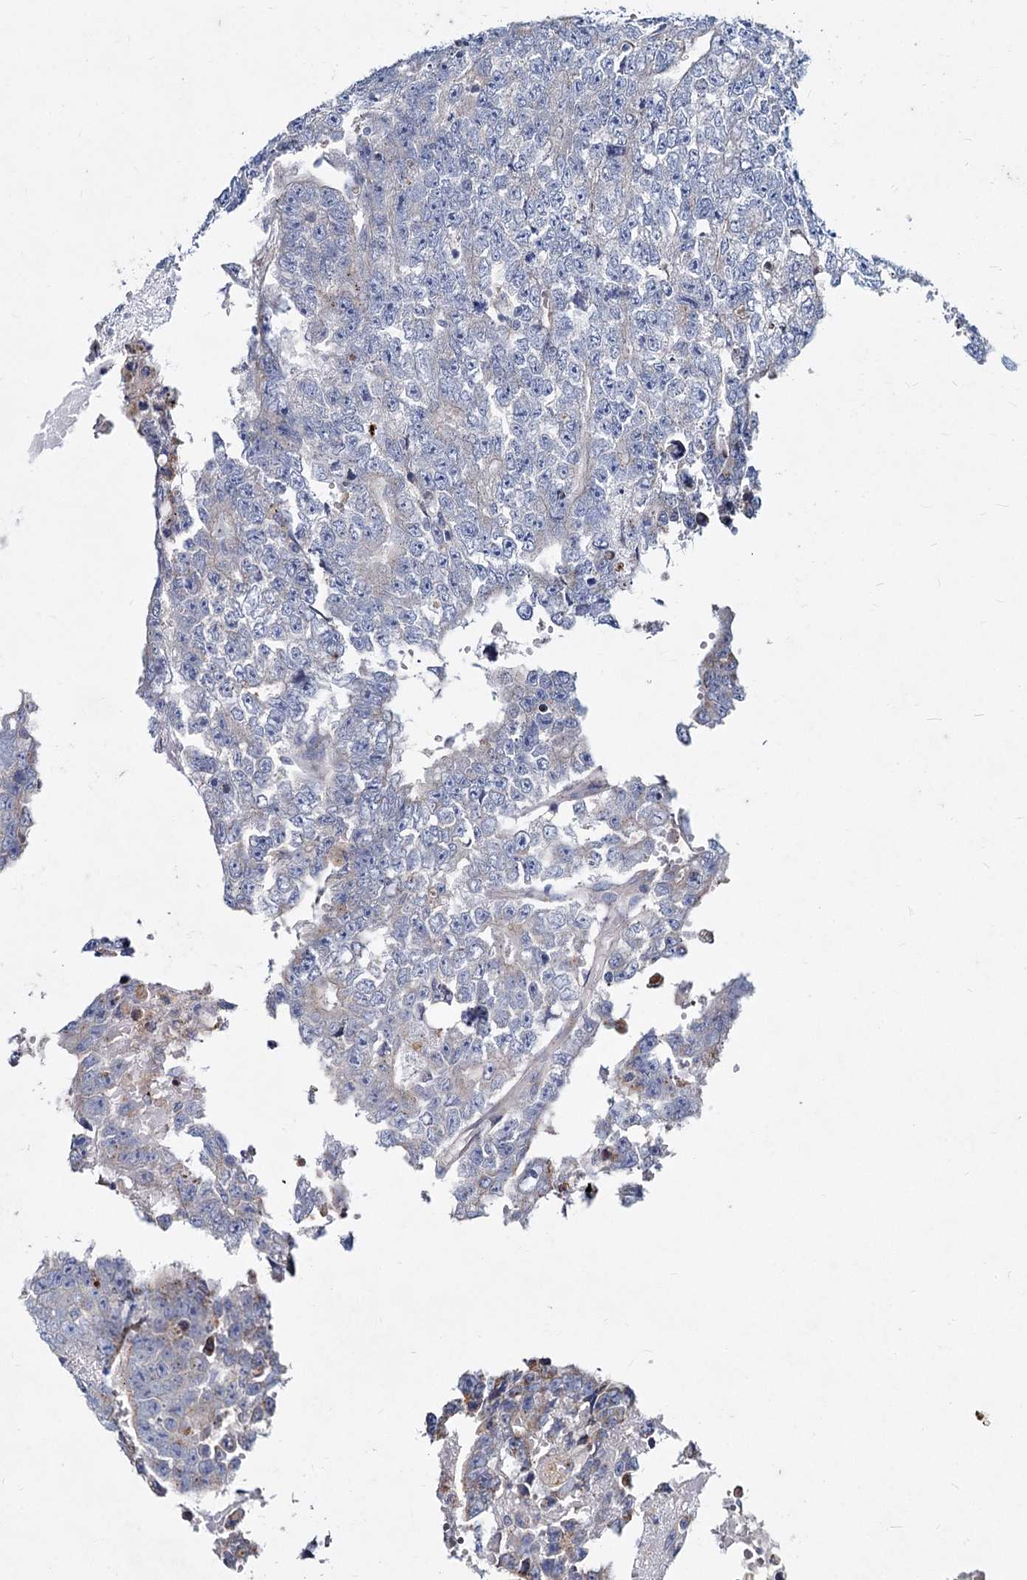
{"staining": {"intensity": "negative", "quantity": "none", "location": "none"}, "tissue": "testis cancer", "cell_type": "Tumor cells", "image_type": "cancer", "snomed": [{"axis": "morphology", "description": "Carcinoma, Embryonal, NOS"}, {"axis": "topography", "description": "Testis"}], "caption": "IHC image of human testis cancer stained for a protein (brown), which reveals no staining in tumor cells.", "gene": "AGBL4", "patient": {"sex": "male", "age": 25}}